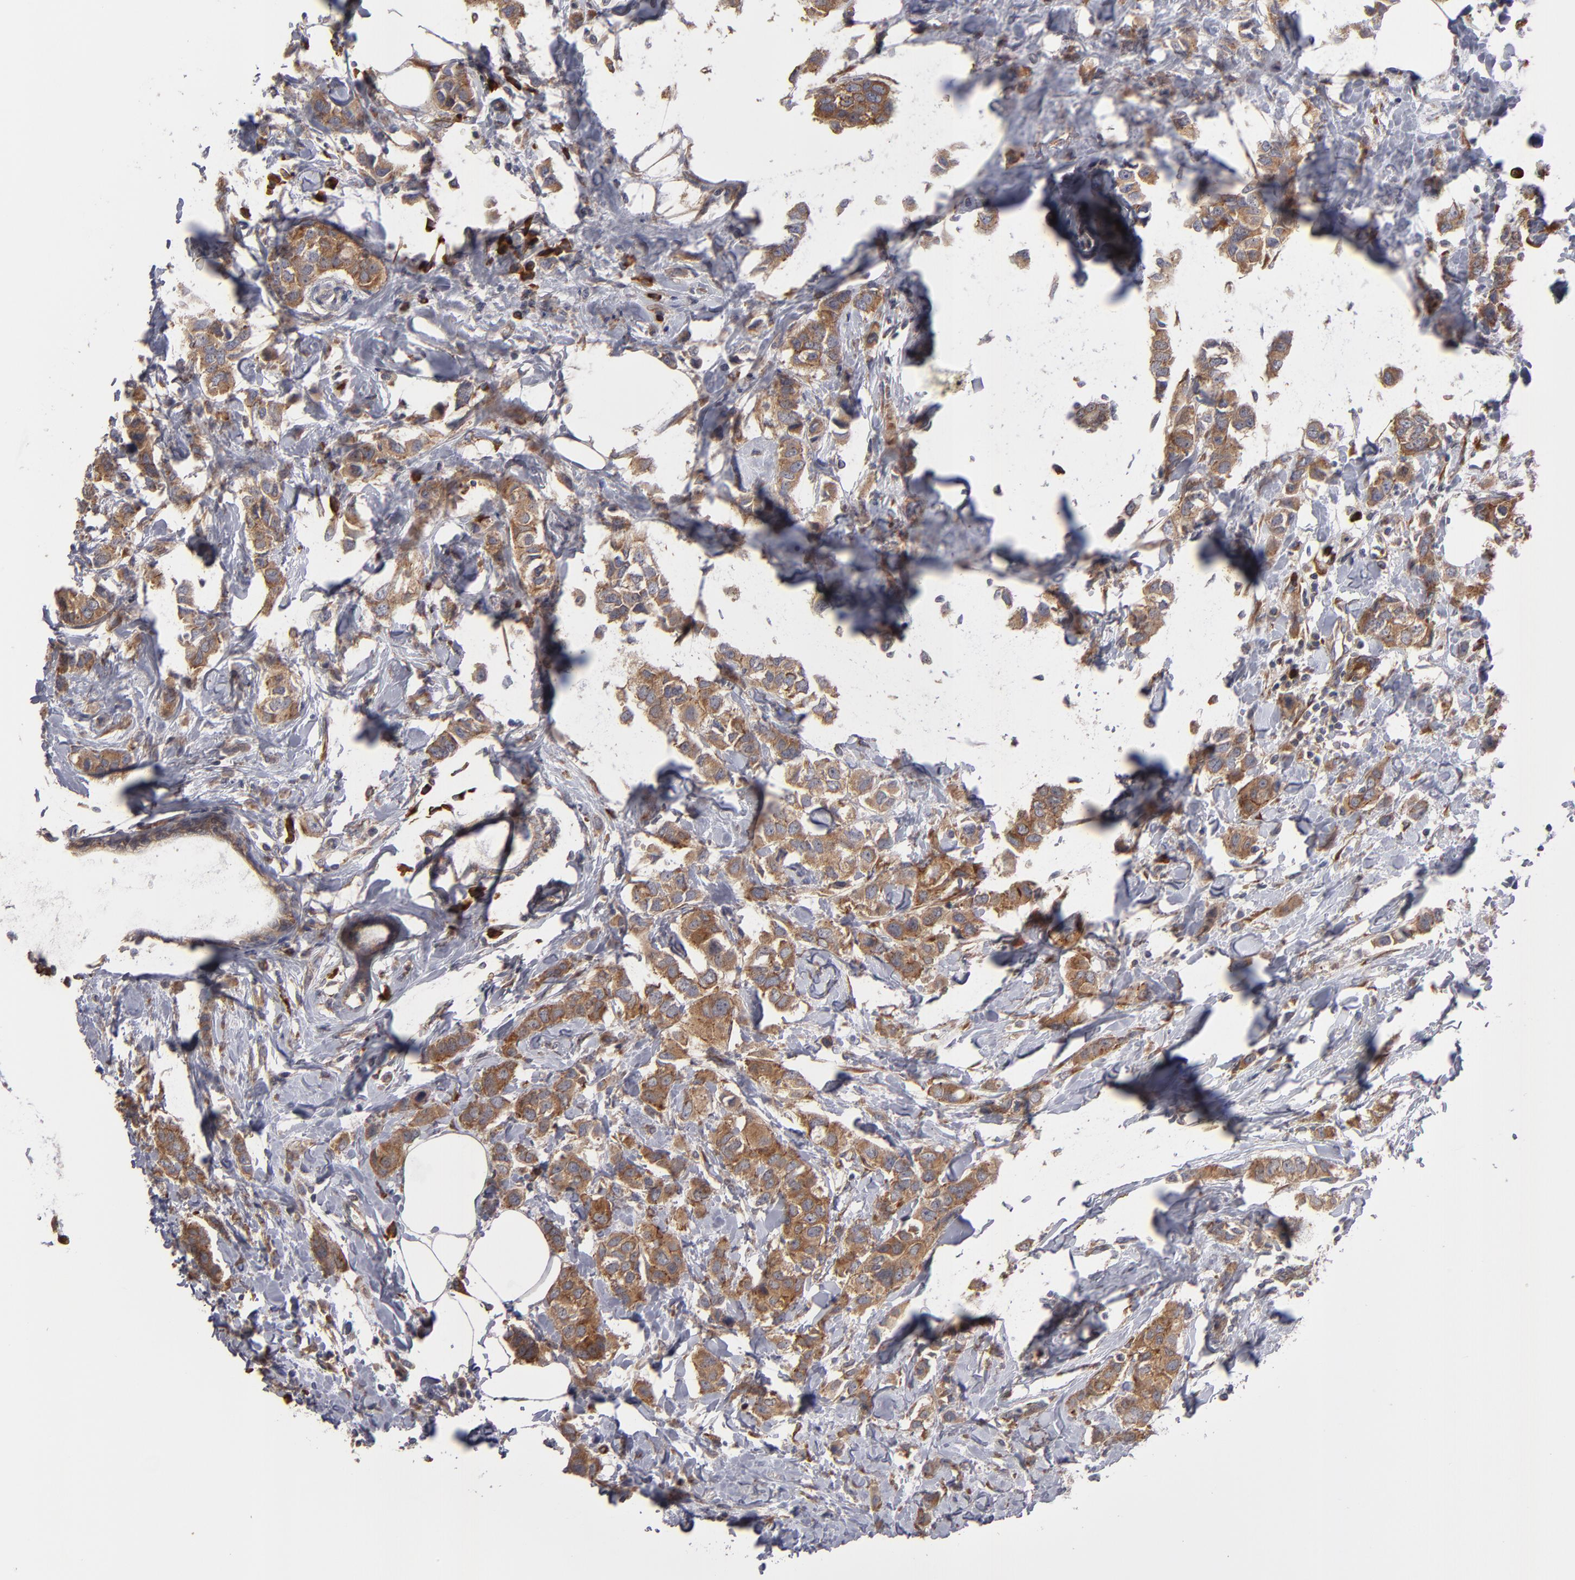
{"staining": {"intensity": "moderate", "quantity": ">75%", "location": "cytoplasmic/membranous"}, "tissue": "breast cancer", "cell_type": "Tumor cells", "image_type": "cancer", "snomed": [{"axis": "morphology", "description": "Normal tissue, NOS"}, {"axis": "morphology", "description": "Duct carcinoma"}, {"axis": "topography", "description": "Breast"}], "caption": "Immunohistochemistry of breast cancer (invasive ductal carcinoma) shows medium levels of moderate cytoplasmic/membranous expression in about >75% of tumor cells.", "gene": "SND1", "patient": {"sex": "female", "age": 50}}